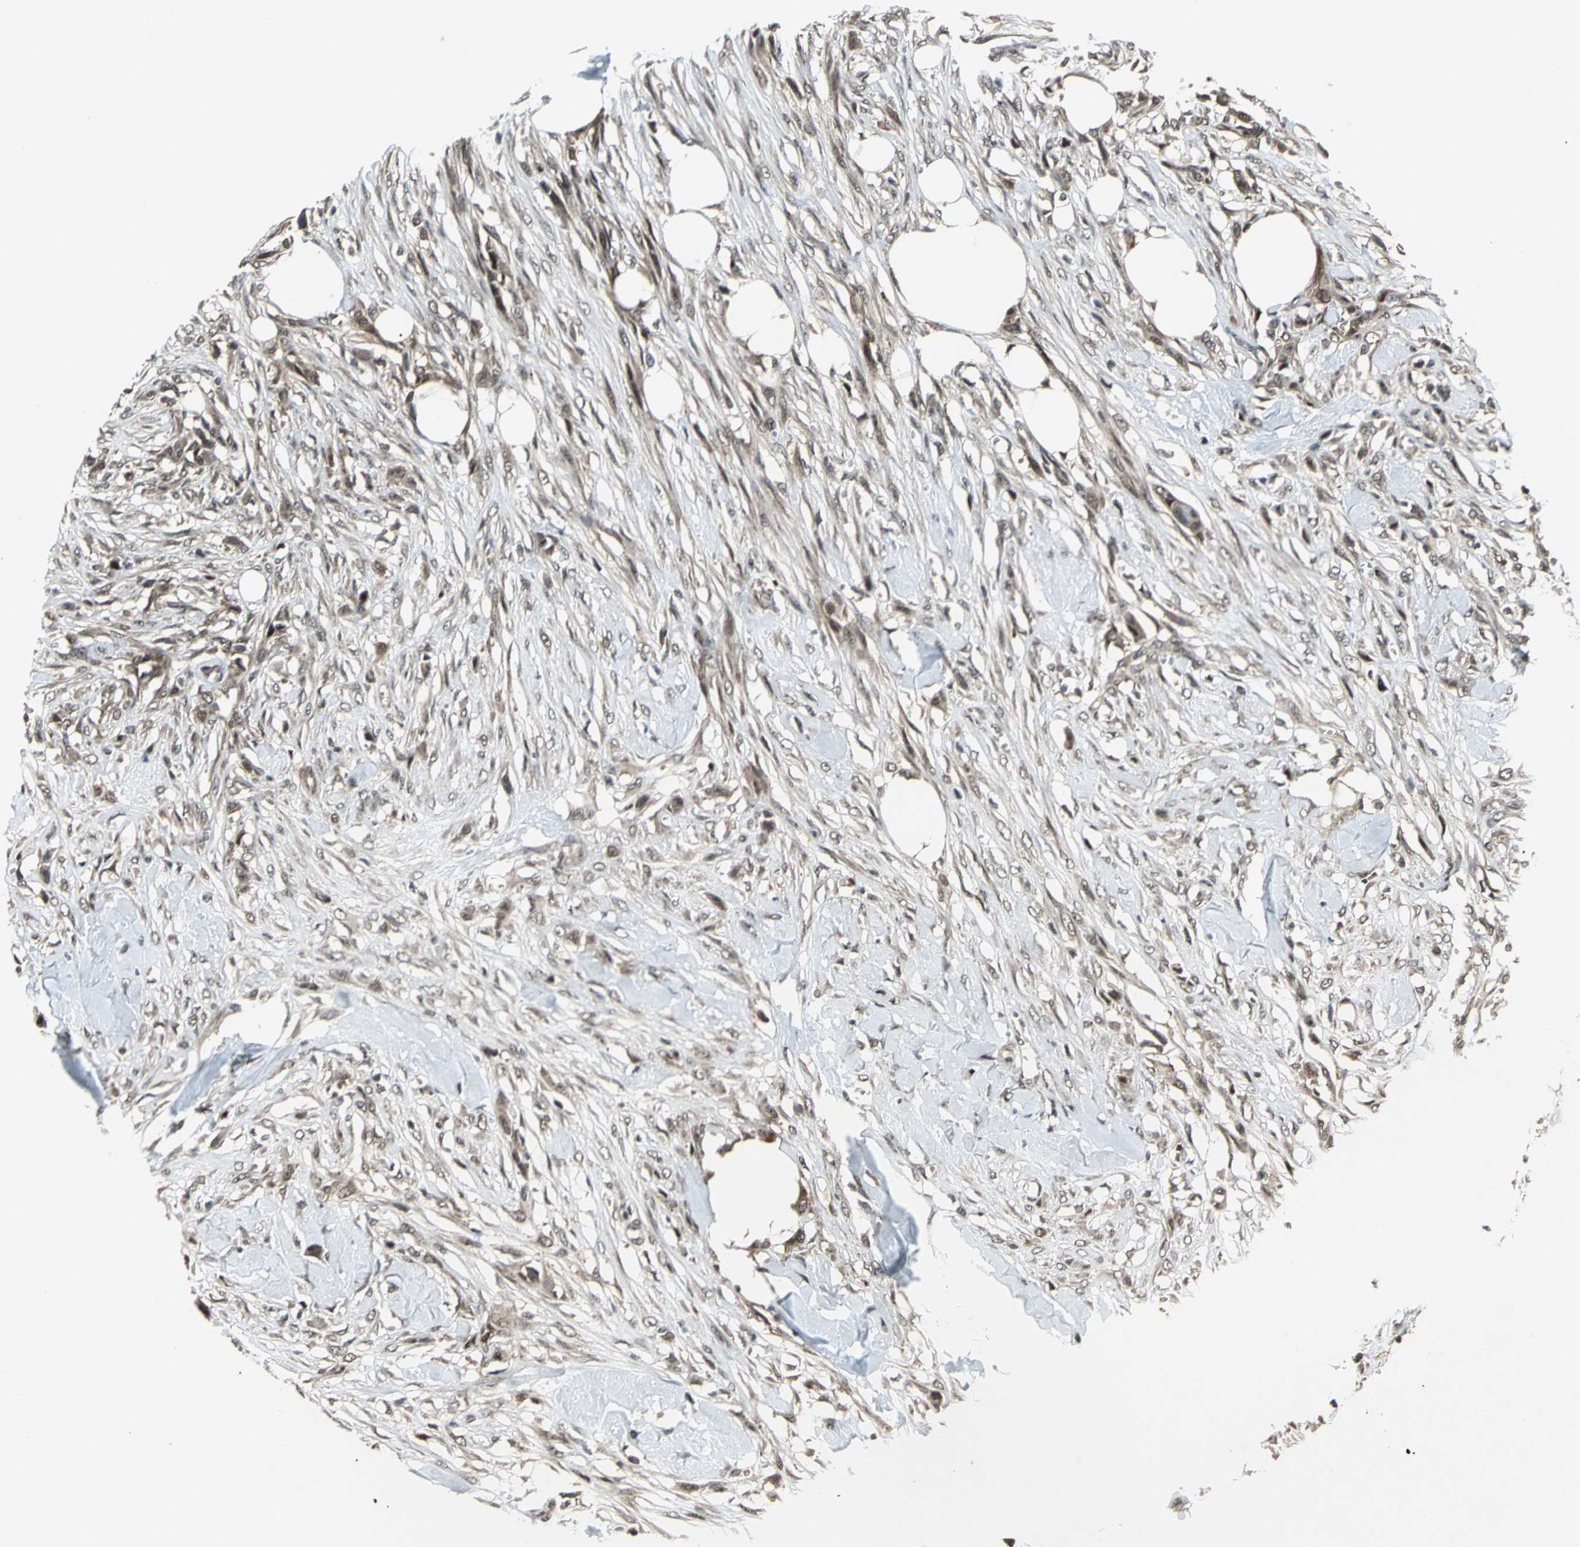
{"staining": {"intensity": "weak", "quantity": ">75%", "location": "cytoplasmic/membranous,nuclear"}, "tissue": "skin cancer", "cell_type": "Tumor cells", "image_type": "cancer", "snomed": [{"axis": "morphology", "description": "Normal tissue, NOS"}, {"axis": "morphology", "description": "Squamous cell carcinoma, NOS"}, {"axis": "topography", "description": "Skin"}], "caption": "Weak cytoplasmic/membranous and nuclear protein expression is seen in about >75% of tumor cells in skin squamous cell carcinoma. The protein is stained brown, and the nuclei are stained in blue (DAB IHC with brightfield microscopy, high magnification).", "gene": "COPS5", "patient": {"sex": "female", "age": 59}}